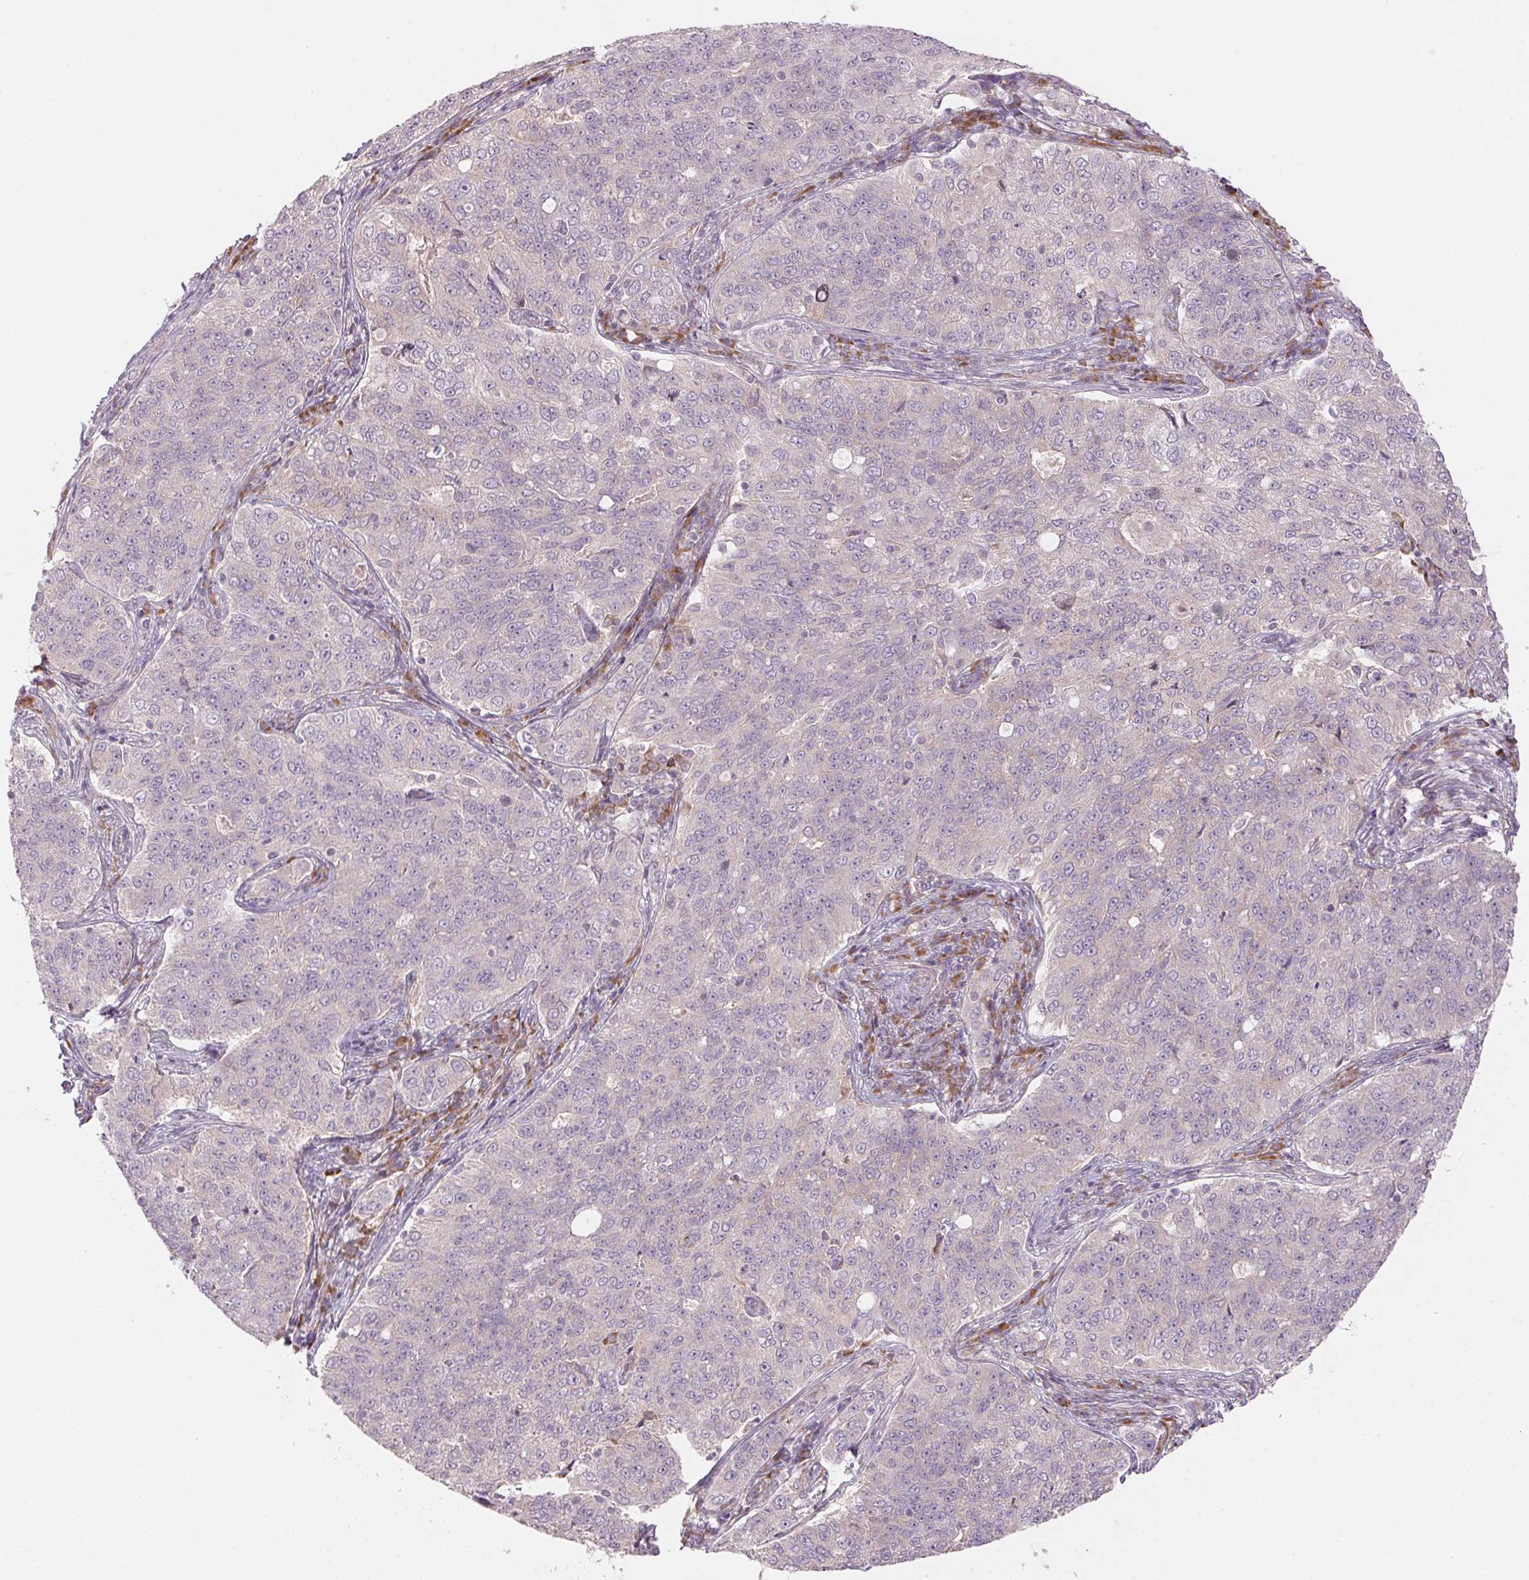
{"staining": {"intensity": "negative", "quantity": "none", "location": "none"}, "tissue": "endometrial cancer", "cell_type": "Tumor cells", "image_type": "cancer", "snomed": [{"axis": "morphology", "description": "Adenocarcinoma, NOS"}, {"axis": "topography", "description": "Endometrium"}], "caption": "Endometrial cancer (adenocarcinoma) was stained to show a protein in brown. There is no significant positivity in tumor cells. Brightfield microscopy of immunohistochemistry (IHC) stained with DAB (brown) and hematoxylin (blue), captured at high magnification.", "gene": "BLOC1S2", "patient": {"sex": "female", "age": 43}}